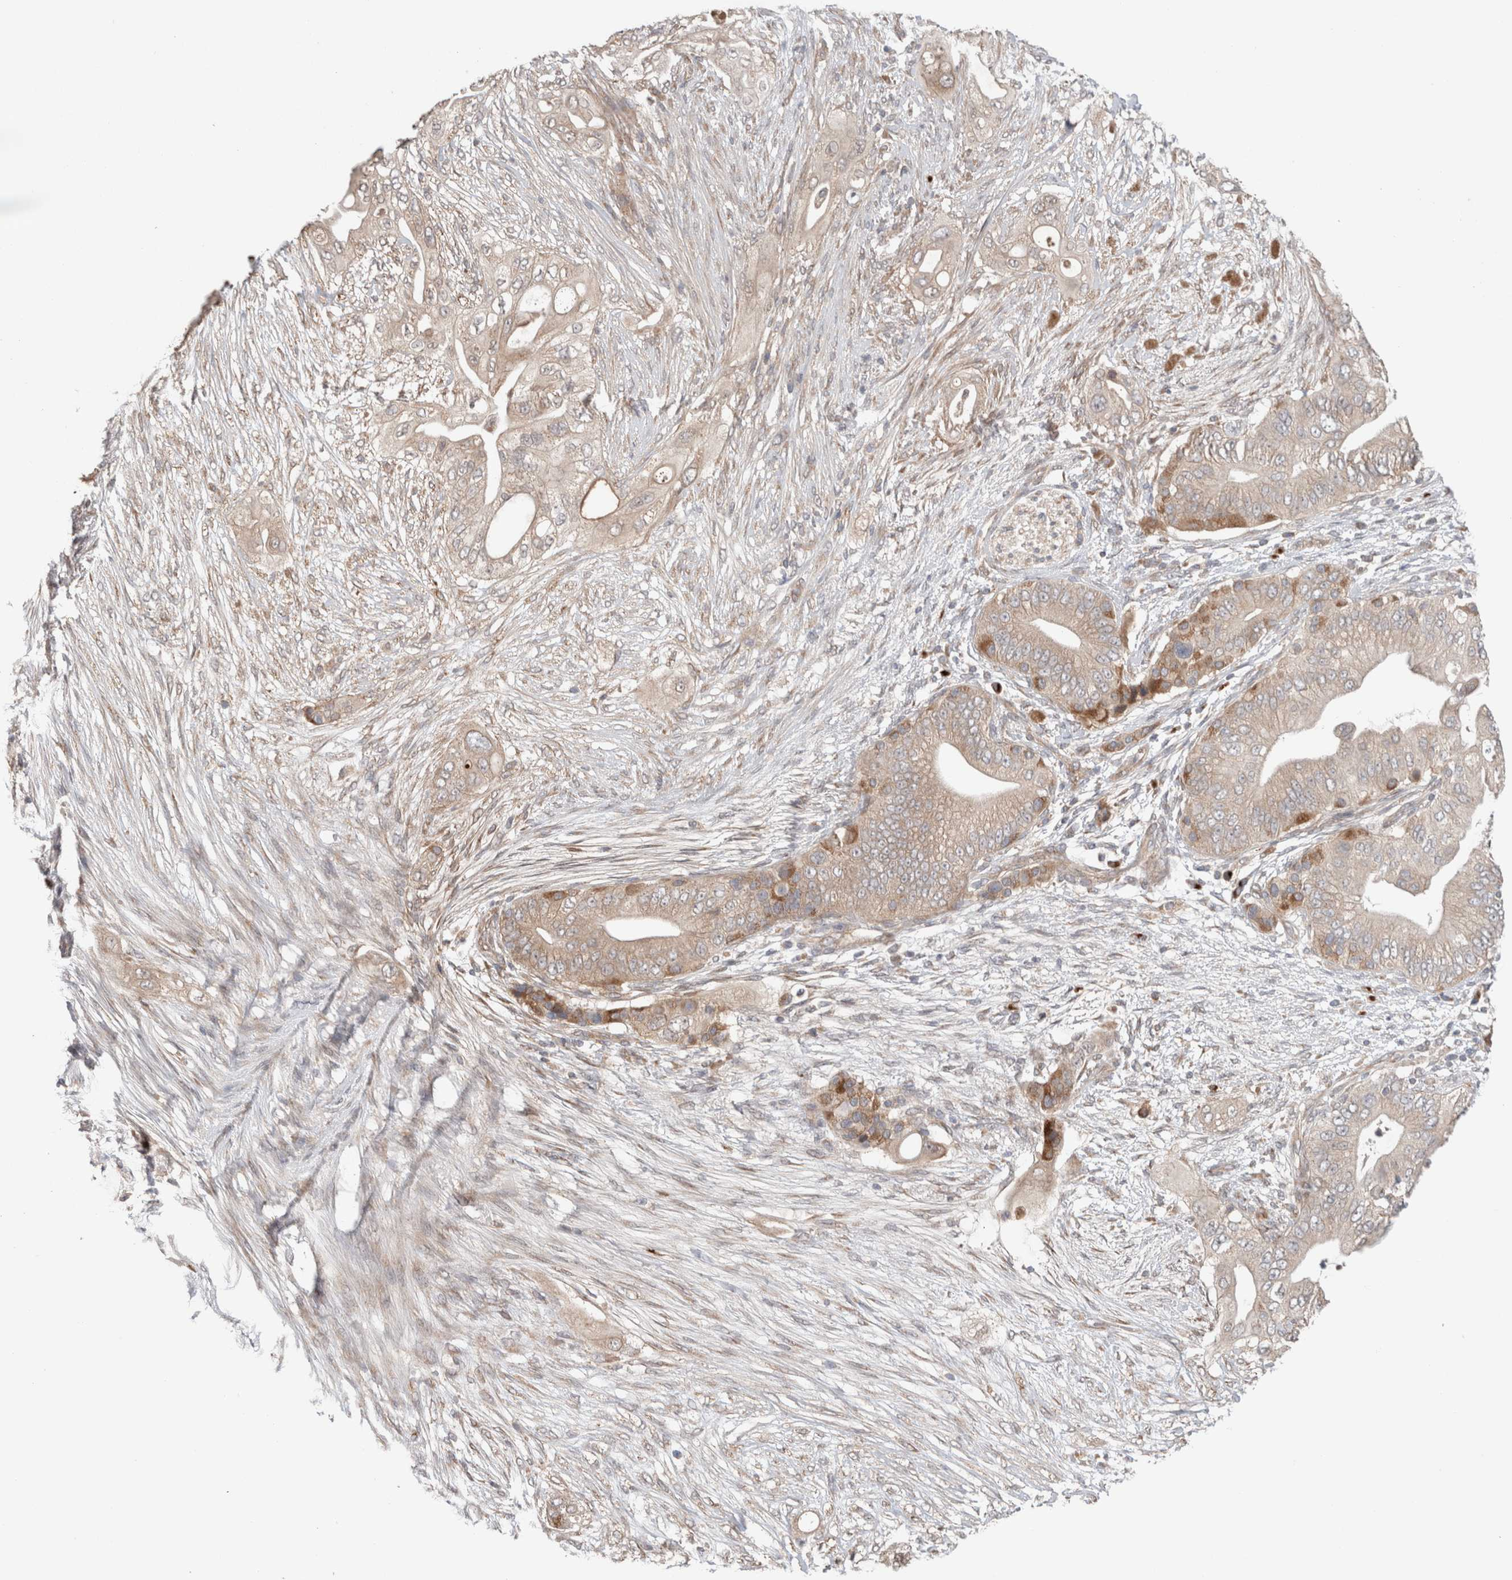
{"staining": {"intensity": "weak", "quantity": ">75%", "location": "cytoplasmic/membranous"}, "tissue": "pancreatic cancer", "cell_type": "Tumor cells", "image_type": "cancer", "snomed": [{"axis": "morphology", "description": "Adenocarcinoma, NOS"}, {"axis": "topography", "description": "Pancreas"}], "caption": "The image shows staining of adenocarcinoma (pancreatic), revealing weak cytoplasmic/membranous protein expression (brown color) within tumor cells.", "gene": "TRIM5", "patient": {"sex": "male", "age": 53}}